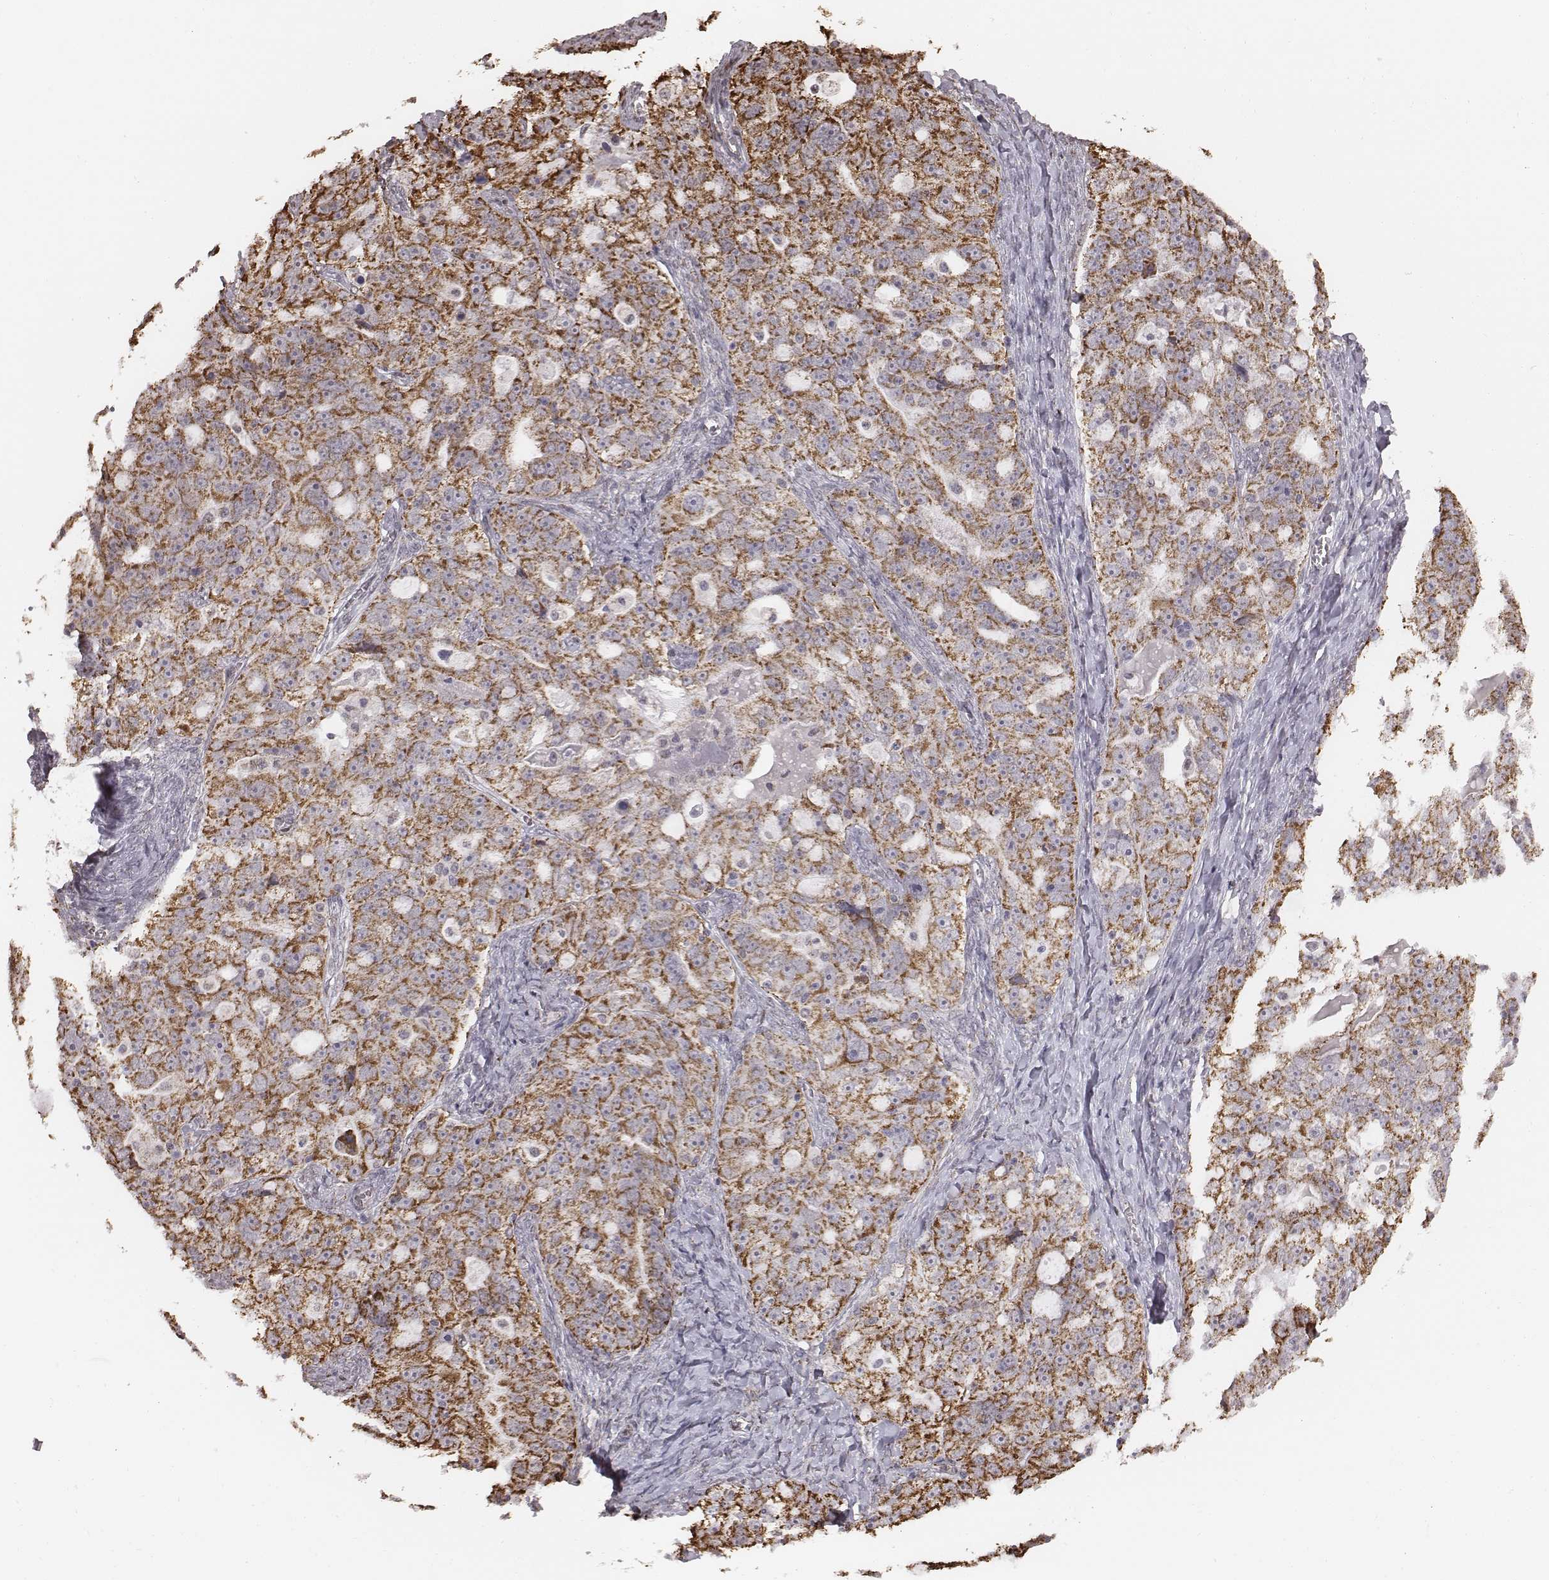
{"staining": {"intensity": "strong", "quantity": "25%-75%", "location": "cytoplasmic/membranous"}, "tissue": "ovarian cancer", "cell_type": "Tumor cells", "image_type": "cancer", "snomed": [{"axis": "morphology", "description": "Cystadenocarcinoma, serous, NOS"}, {"axis": "topography", "description": "Ovary"}], "caption": "Protein staining by IHC exhibits strong cytoplasmic/membranous staining in about 25%-75% of tumor cells in ovarian cancer.", "gene": "ACOT2", "patient": {"sex": "female", "age": 51}}